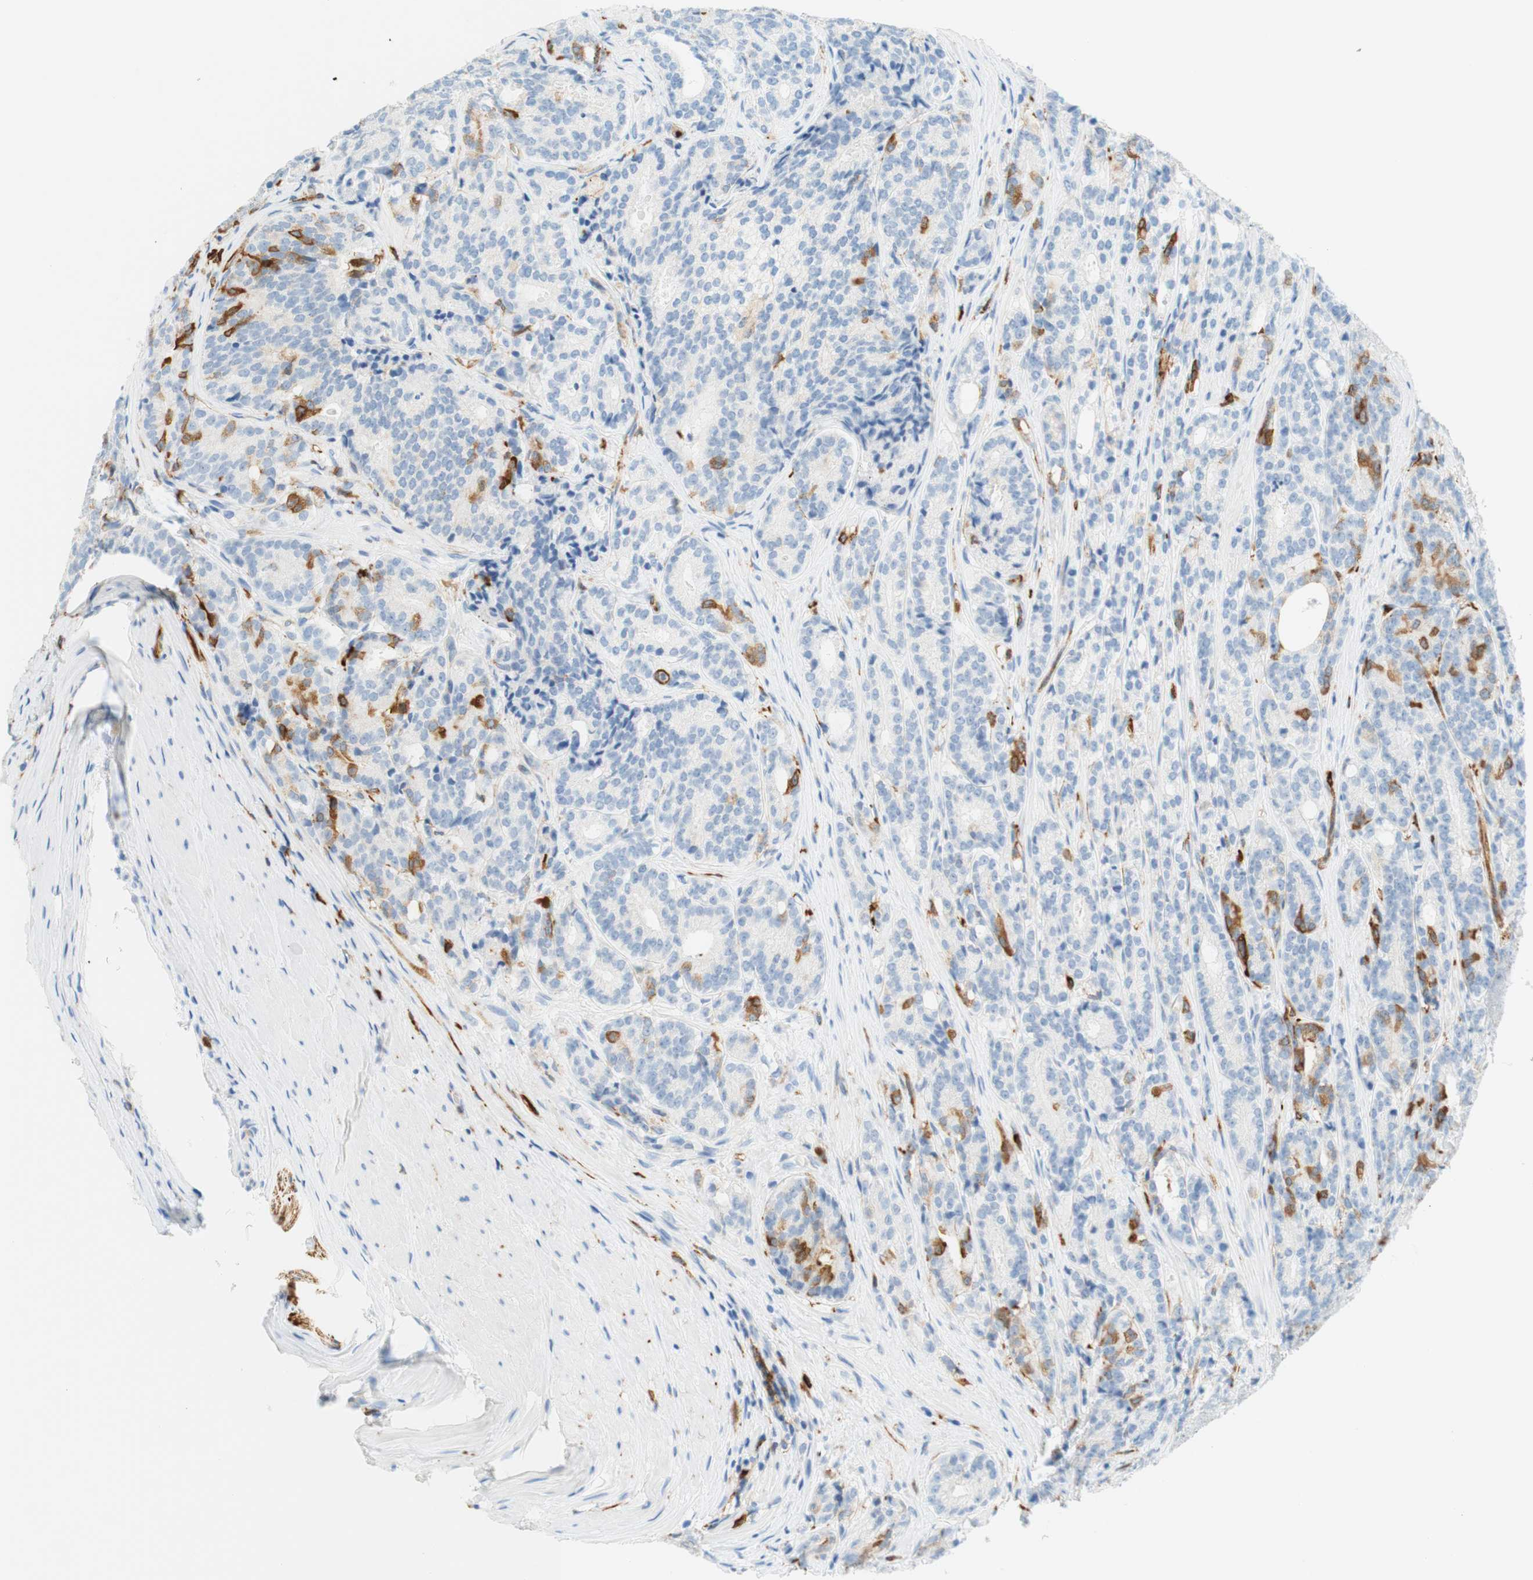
{"staining": {"intensity": "moderate", "quantity": "<25%", "location": "cytoplasmic/membranous"}, "tissue": "prostate cancer", "cell_type": "Tumor cells", "image_type": "cancer", "snomed": [{"axis": "morphology", "description": "Adenocarcinoma, High grade"}, {"axis": "topography", "description": "Prostate"}], "caption": "High-grade adenocarcinoma (prostate) stained with DAB immunohistochemistry (IHC) demonstrates low levels of moderate cytoplasmic/membranous staining in approximately <25% of tumor cells.", "gene": "STMN1", "patient": {"sex": "male", "age": 61}}